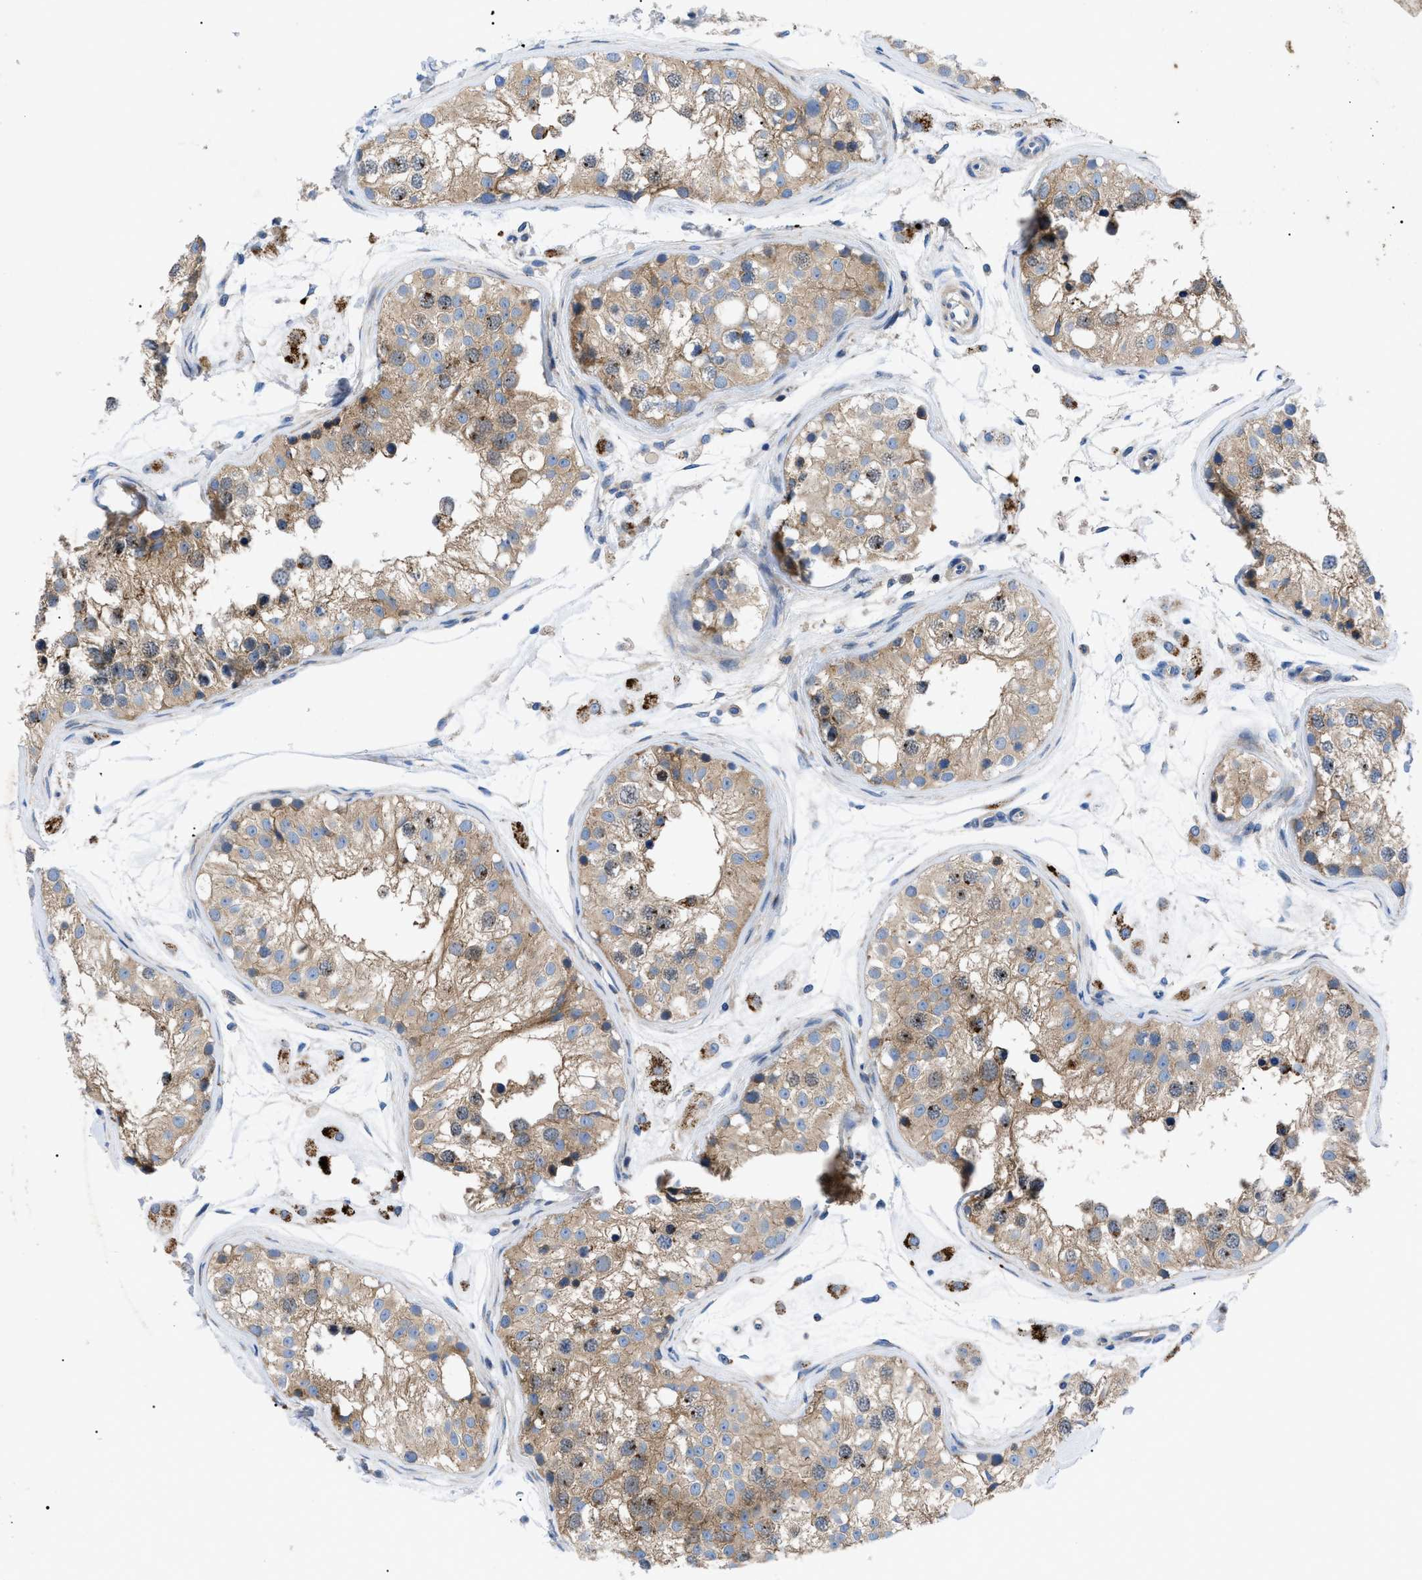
{"staining": {"intensity": "moderate", "quantity": ">75%", "location": "cytoplasmic/membranous"}, "tissue": "testis", "cell_type": "Cells in seminiferous ducts", "image_type": "normal", "snomed": [{"axis": "morphology", "description": "Normal tissue, NOS"}, {"axis": "morphology", "description": "Adenocarcinoma, metastatic, NOS"}, {"axis": "topography", "description": "Testis"}], "caption": "Testis stained with DAB (3,3'-diaminobenzidine) immunohistochemistry (IHC) exhibits medium levels of moderate cytoplasmic/membranous staining in approximately >75% of cells in seminiferous ducts. The staining is performed using DAB (3,3'-diaminobenzidine) brown chromogen to label protein expression. The nuclei are counter-stained blue using hematoxylin.", "gene": "HSPB8", "patient": {"sex": "male", "age": 26}}